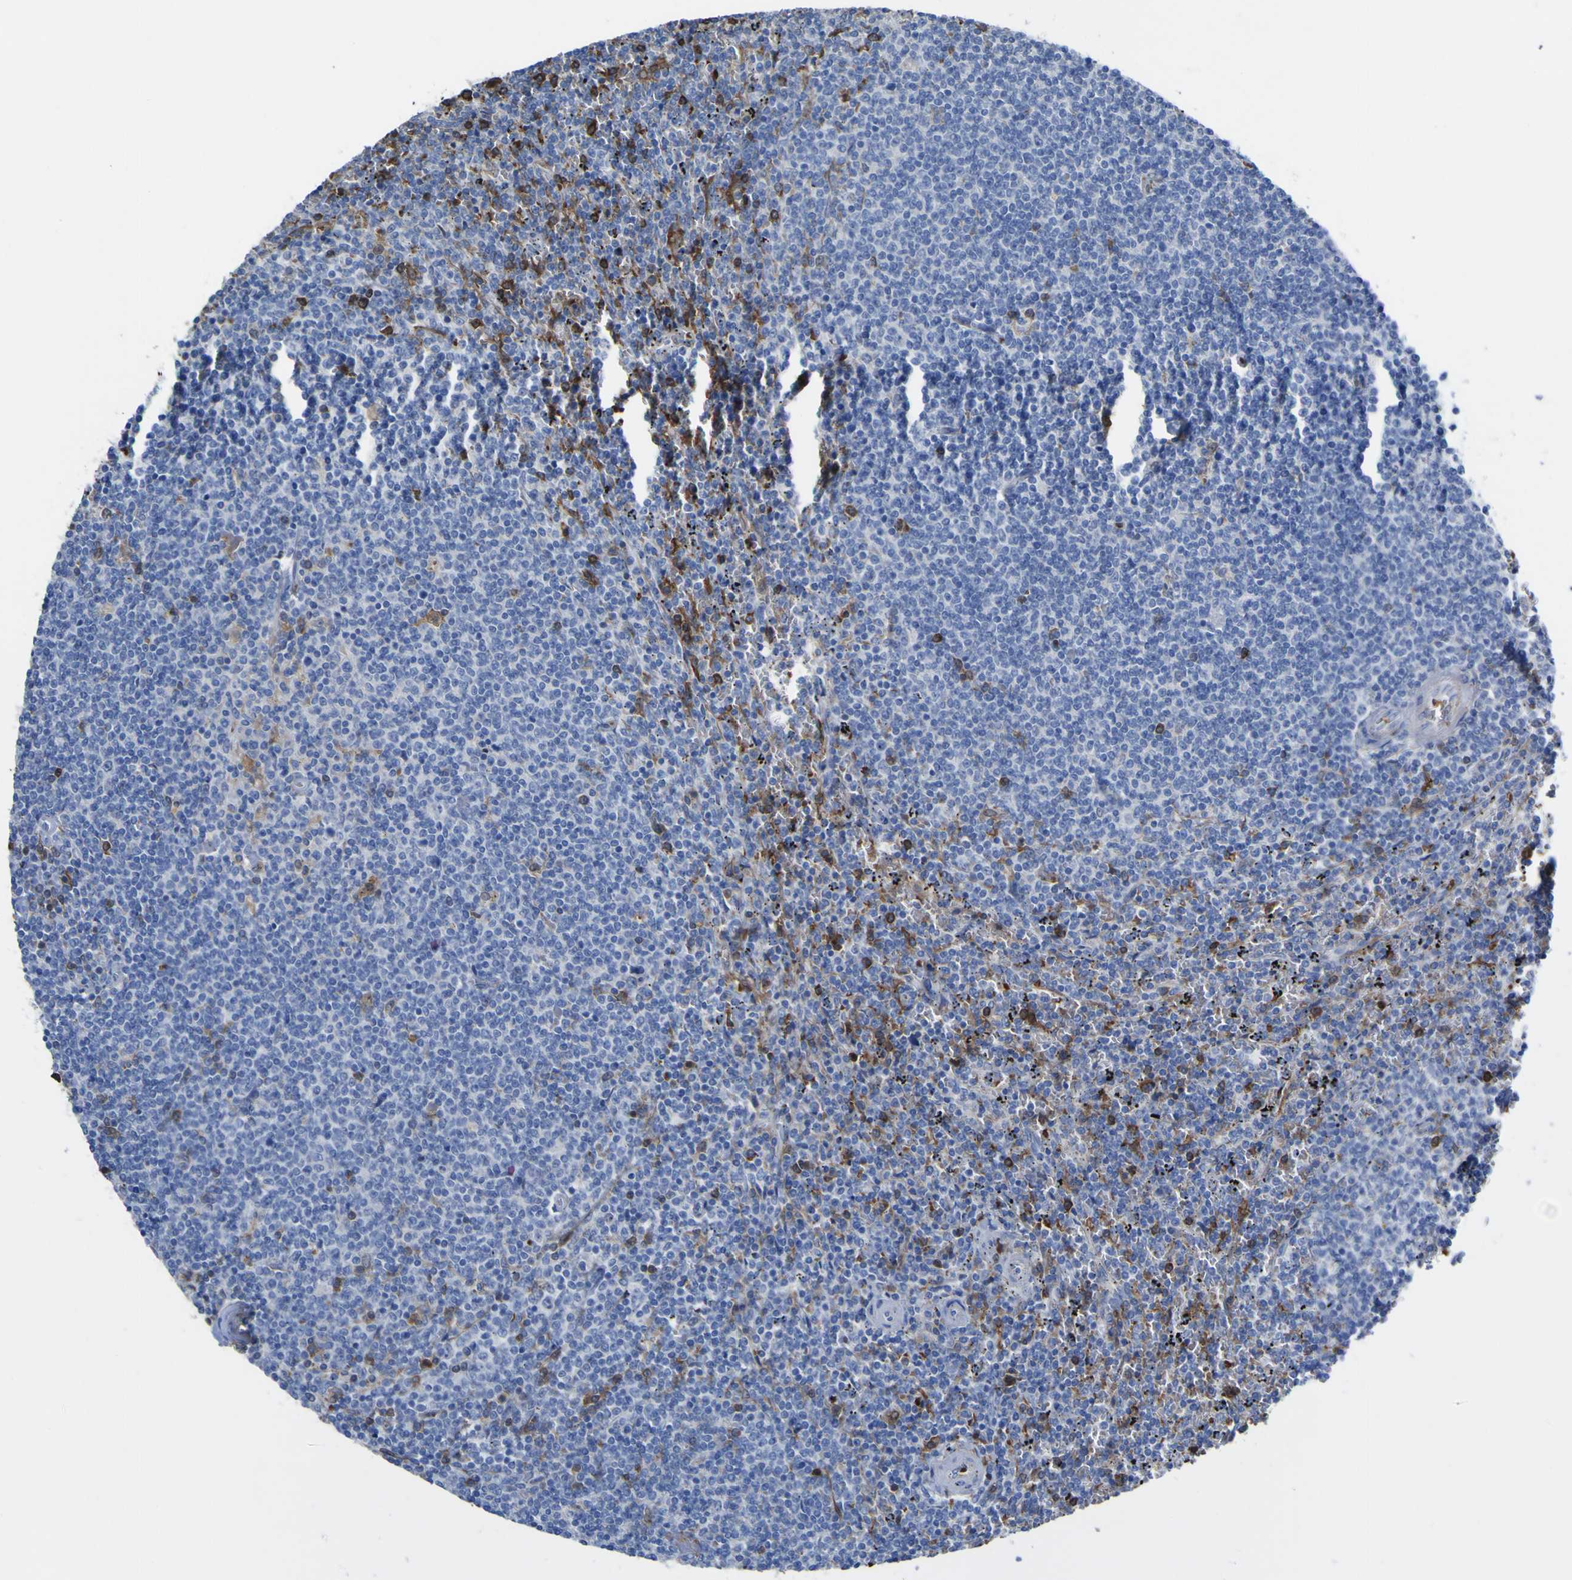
{"staining": {"intensity": "negative", "quantity": "none", "location": "none"}, "tissue": "lymphoma", "cell_type": "Tumor cells", "image_type": "cancer", "snomed": [{"axis": "morphology", "description": "Malignant lymphoma, non-Hodgkin's type, Low grade"}, {"axis": "topography", "description": "Spleen"}], "caption": "DAB (3,3'-diaminobenzidine) immunohistochemical staining of lymphoma reveals no significant staining in tumor cells.", "gene": "GCM1", "patient": {"sex": "female", "age": 50}}